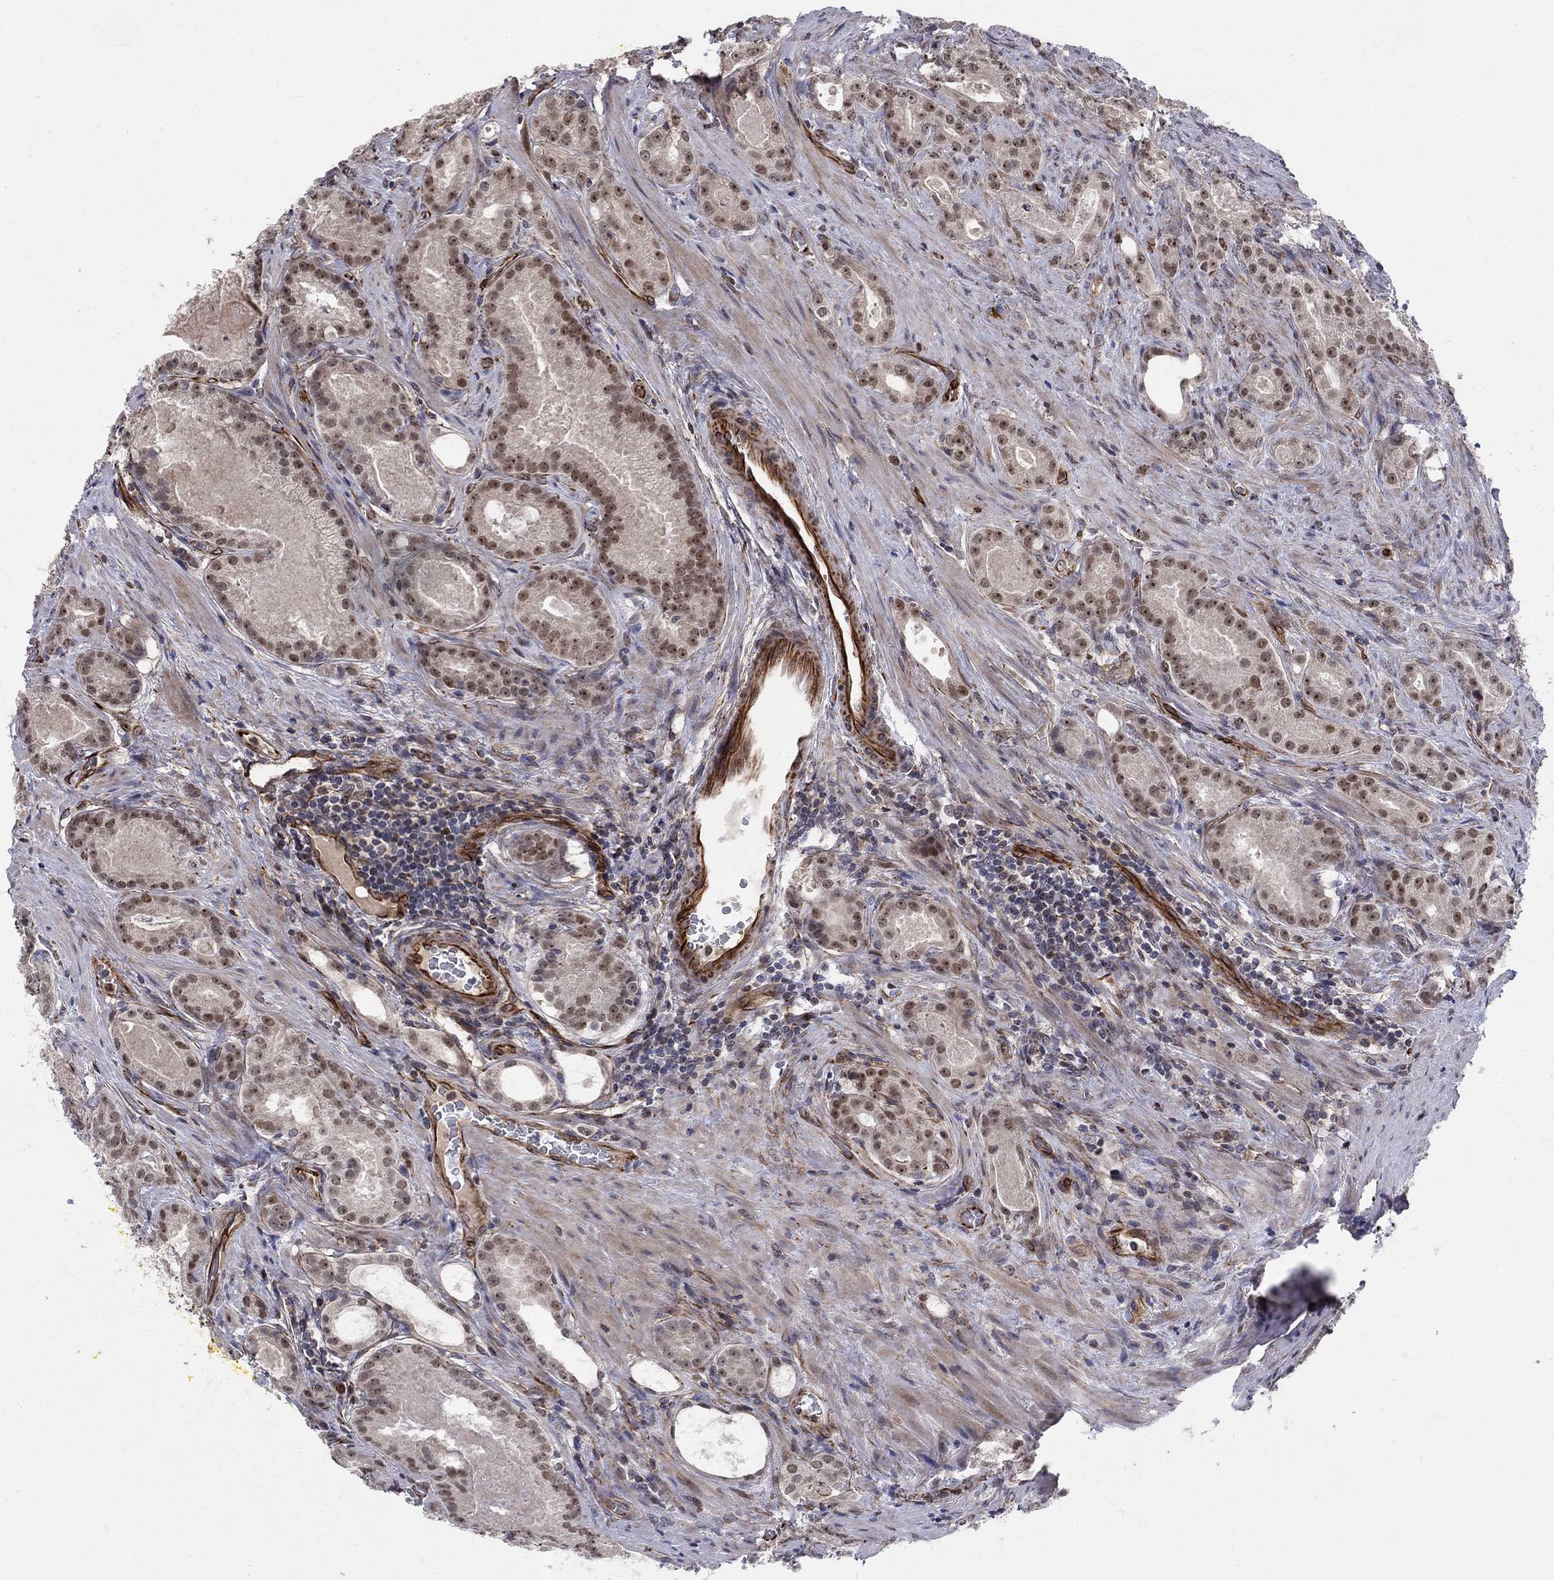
{"staining": {"intensity": "moderate", "quantity": "25%-75%", "location": "nuclear"}, "tissue": "prostate cancer", "cell_type": "Tumor cells", "image_type": "cancer", "snomed": [{"axis": "morphology", "description": "Adenocarcinoma, NOS"}, {"axis": "topography", "description": "Prostate"}], "caption": "IHC of prostate cancer reveals medium levels of moderate nuclear positivity in approximately 25%-75% of tumor cells.", "gene": "MSRA", "patient": {"sex": "male", "age": 61}}